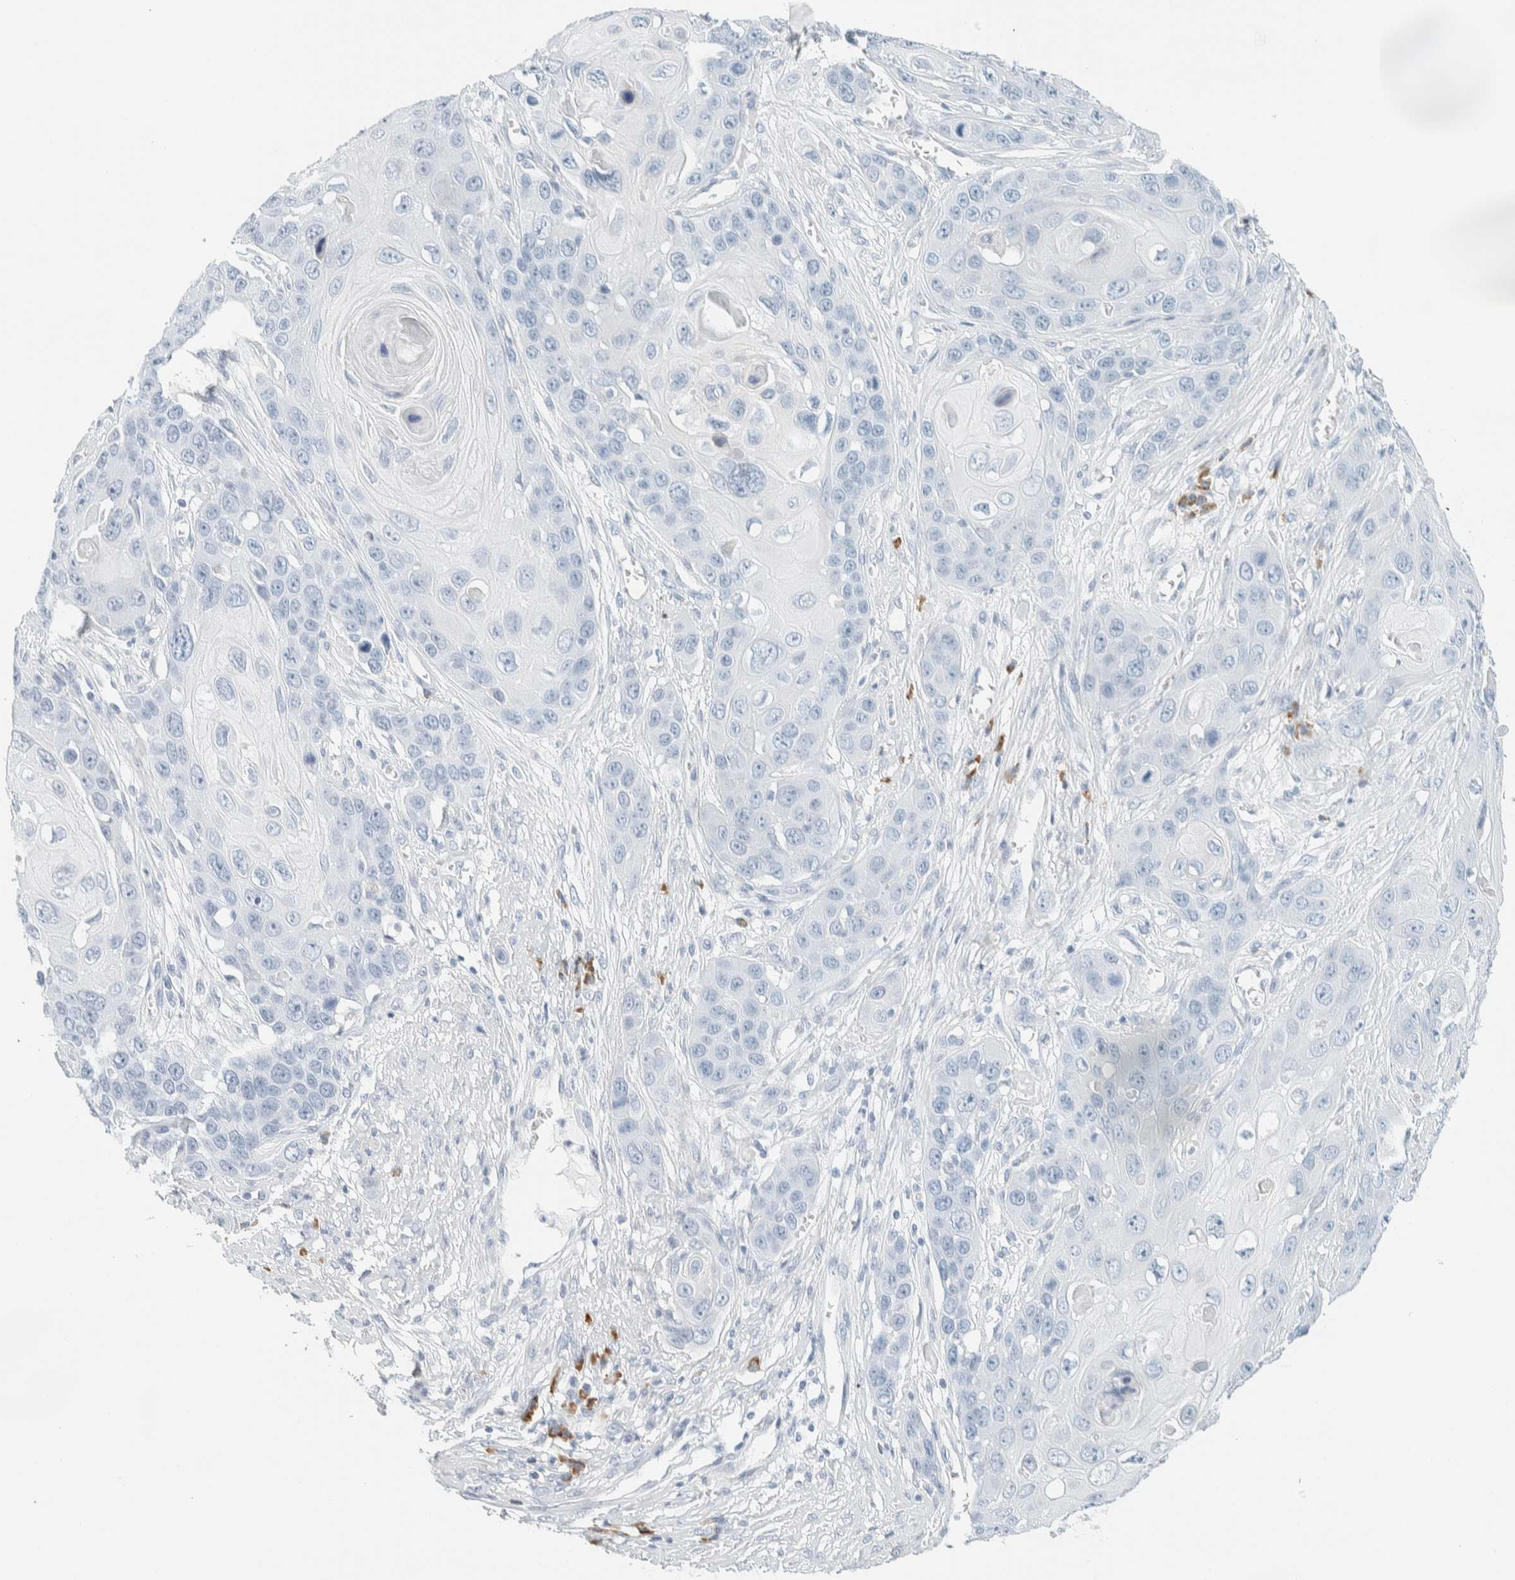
{"staining": {"intensity": "negative", "quantity": "none", "location": "none"}, "tissue": "skin cancer", "cell_type": "Tumor cells", "image_type": "cancer", "snomed": [{"axis": "morphology", "description": "Squamous cell carcinoma, NOS"}, {"axis": "topography", "description": "Skin"}], "caption": "This image is of squamous cell carcinoma (skin) stained with immunohistochemistry (IHC) to label a protein in brown with the nuclei are counter-stained blue. There is no expression in tumor cells. (DAB (3,3'-diaminobenzidine) IHC with hematoxylin counter stain).", "gene": "ARHGAP27", "patient": {"sex": "male", "age": 55}}